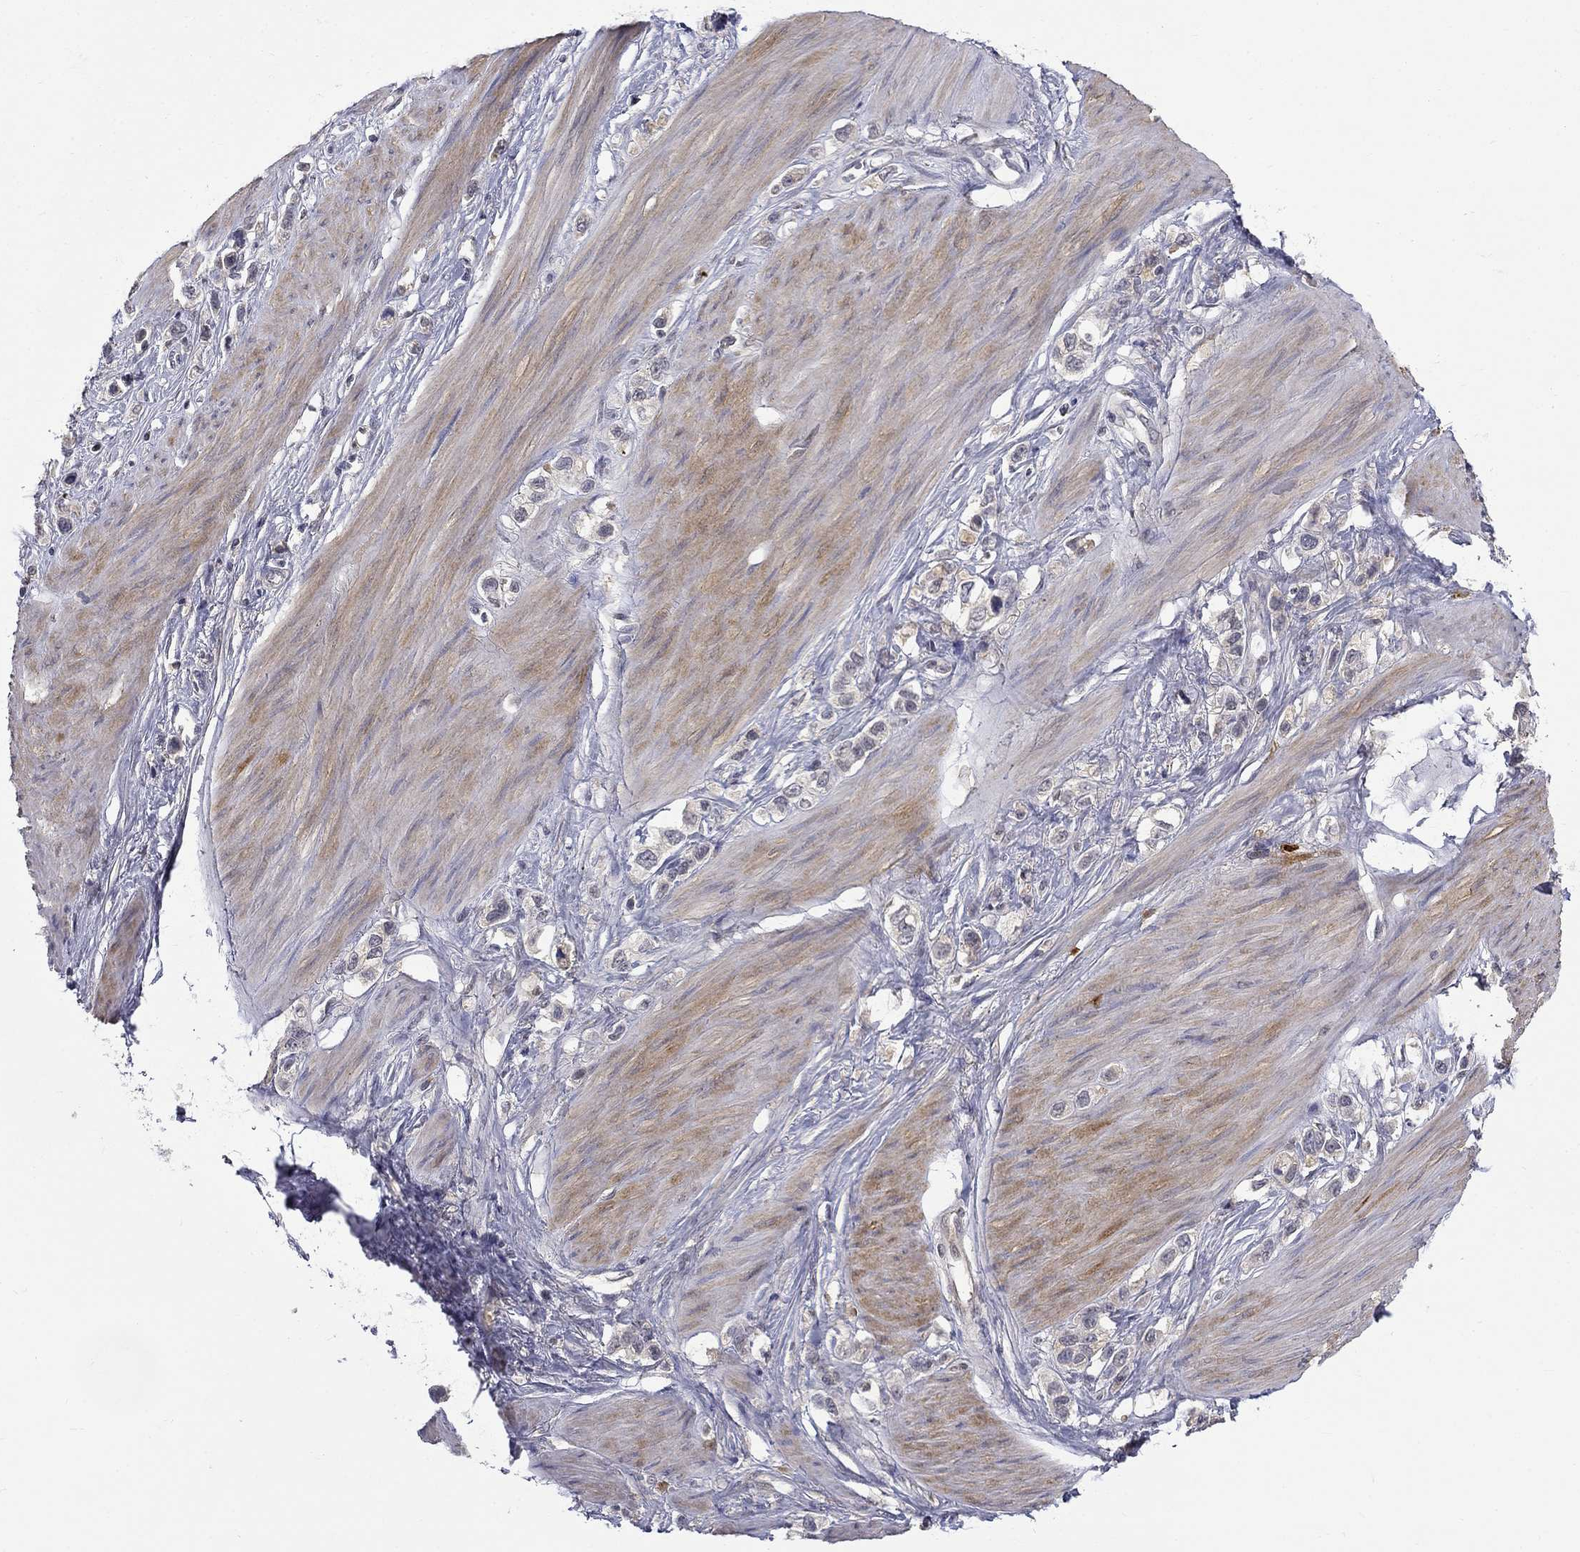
{"staining": {"intensity": "strong", "quantity": "<25%", "location": "cytoplasmic/membranous"}, "tissue": "stomach cancer", "cell_type": "Tumor cells", "image_type": "cancer", "snomed": [{"axis": "morphology", "description": "Normal tissue, NOS"}, {"axis": "morphology", "description": "Adenocarcinoma, NOS"}, {"axis": "morphology", "description": "Adenocarcinoma, High grade"}, {"axis": "topography", "description": "Stomach, upper"}, {"axis": "topography", "description": "Stomach"}], "caption": "IHC (DAB (3,3'-diaminobenzidine)) staining of stomach cancer (adenocarcinoma) demonstrates strong cytoplasmic/membranous protein expression in about <25% of tumor cells.", "gene": "PCBP3", "patient": {"sex": "female", "age": 65}}